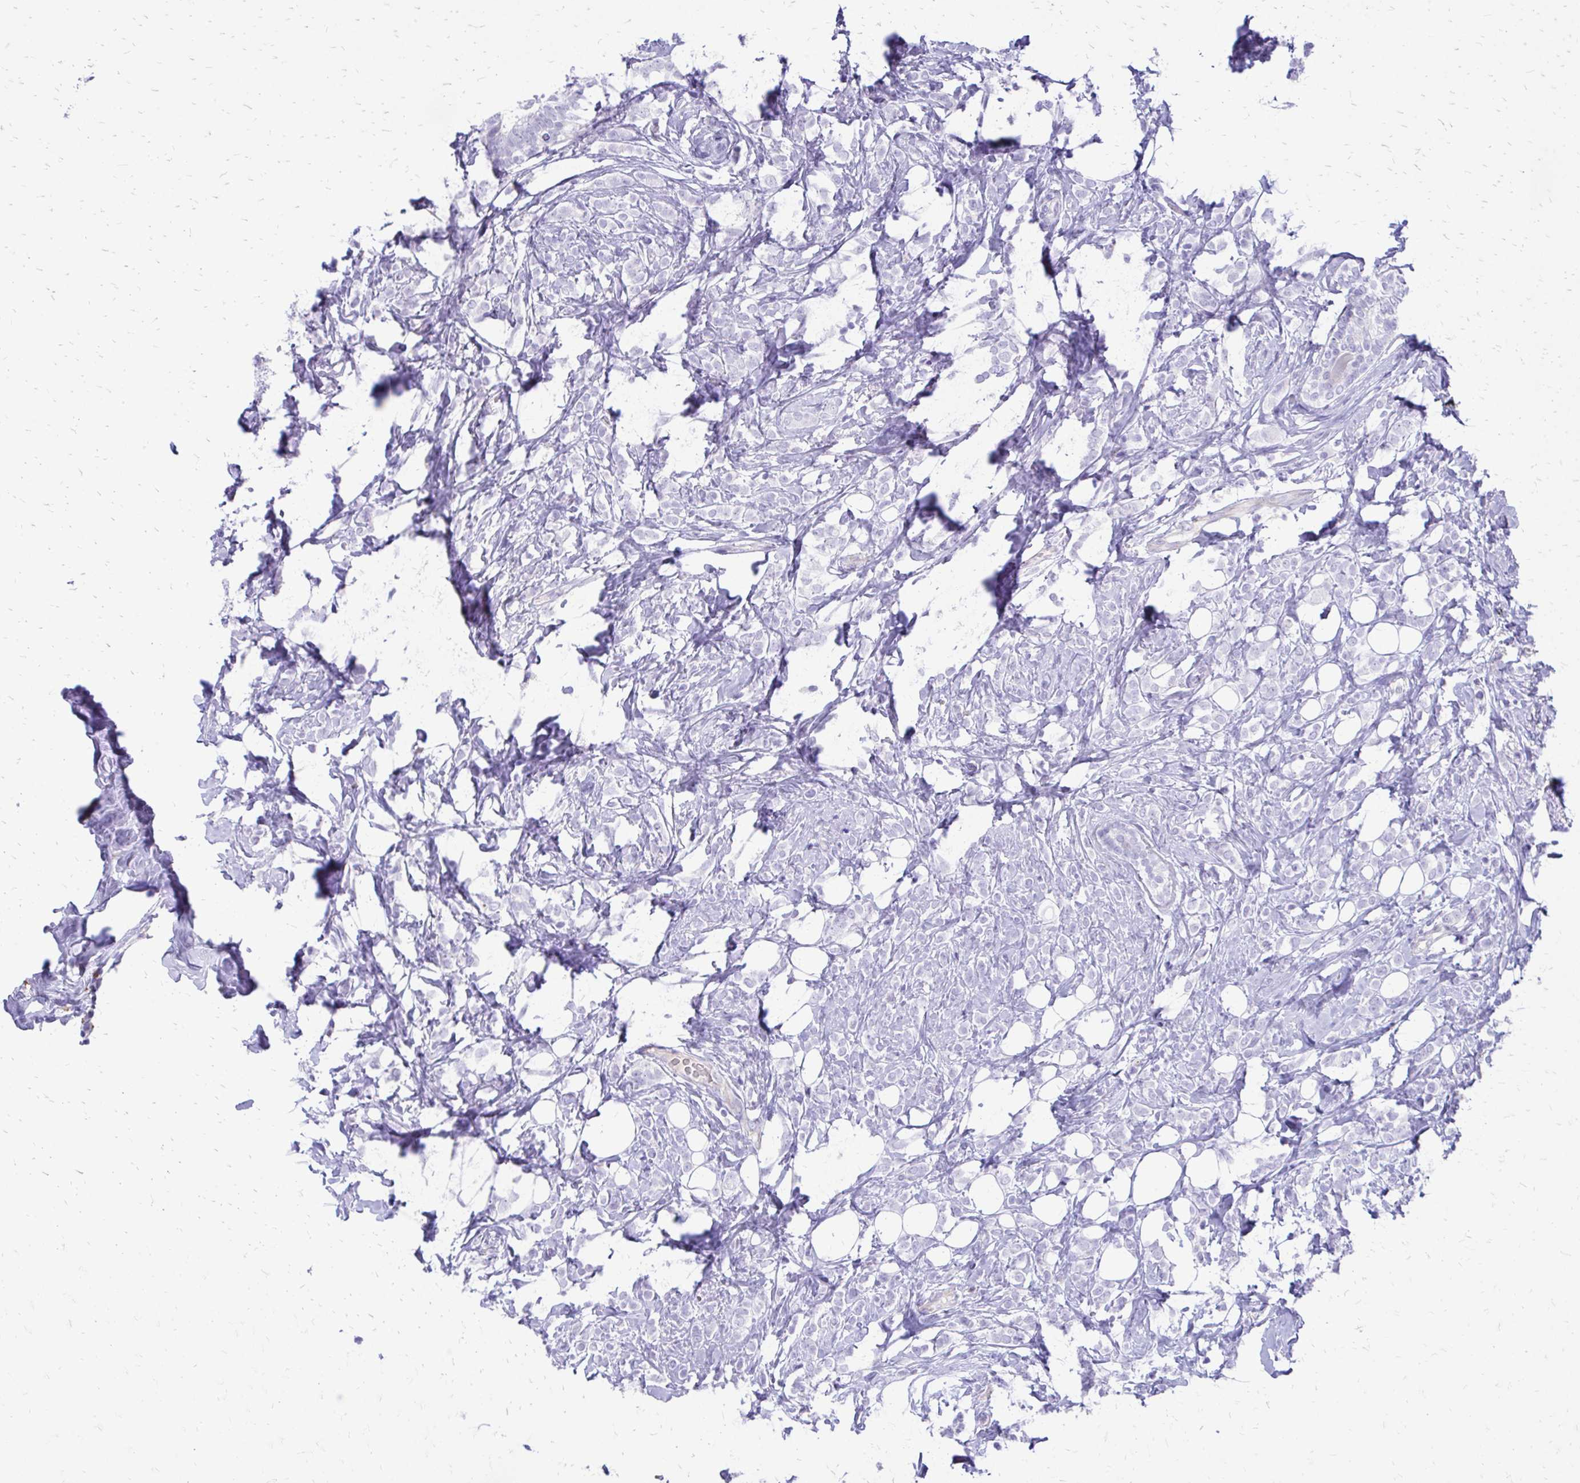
{"staining": {"intensity": "negative", "quantity": "none", "location": "none"}, "tissue": "breast cancer", "cell_type": "Tumor cells", "image_type": "cancer", "snomed": [{"axis": "morphology", "description": "Lobular carcinoma"}, {"axis": "topography", "description": "Breast"}], "caption": "DAB (3,3'-diaminobenzidine) immunohistochemical staining of breast cancer (lobular carcinoma) displays no significant positivity in tumor cells. (DAB (3,3'-diaminobenzidine) IHC with hematoxylin counter stain).", "gene": "SIGLEC11", "patient": {"sex": "female", "age": 49}}